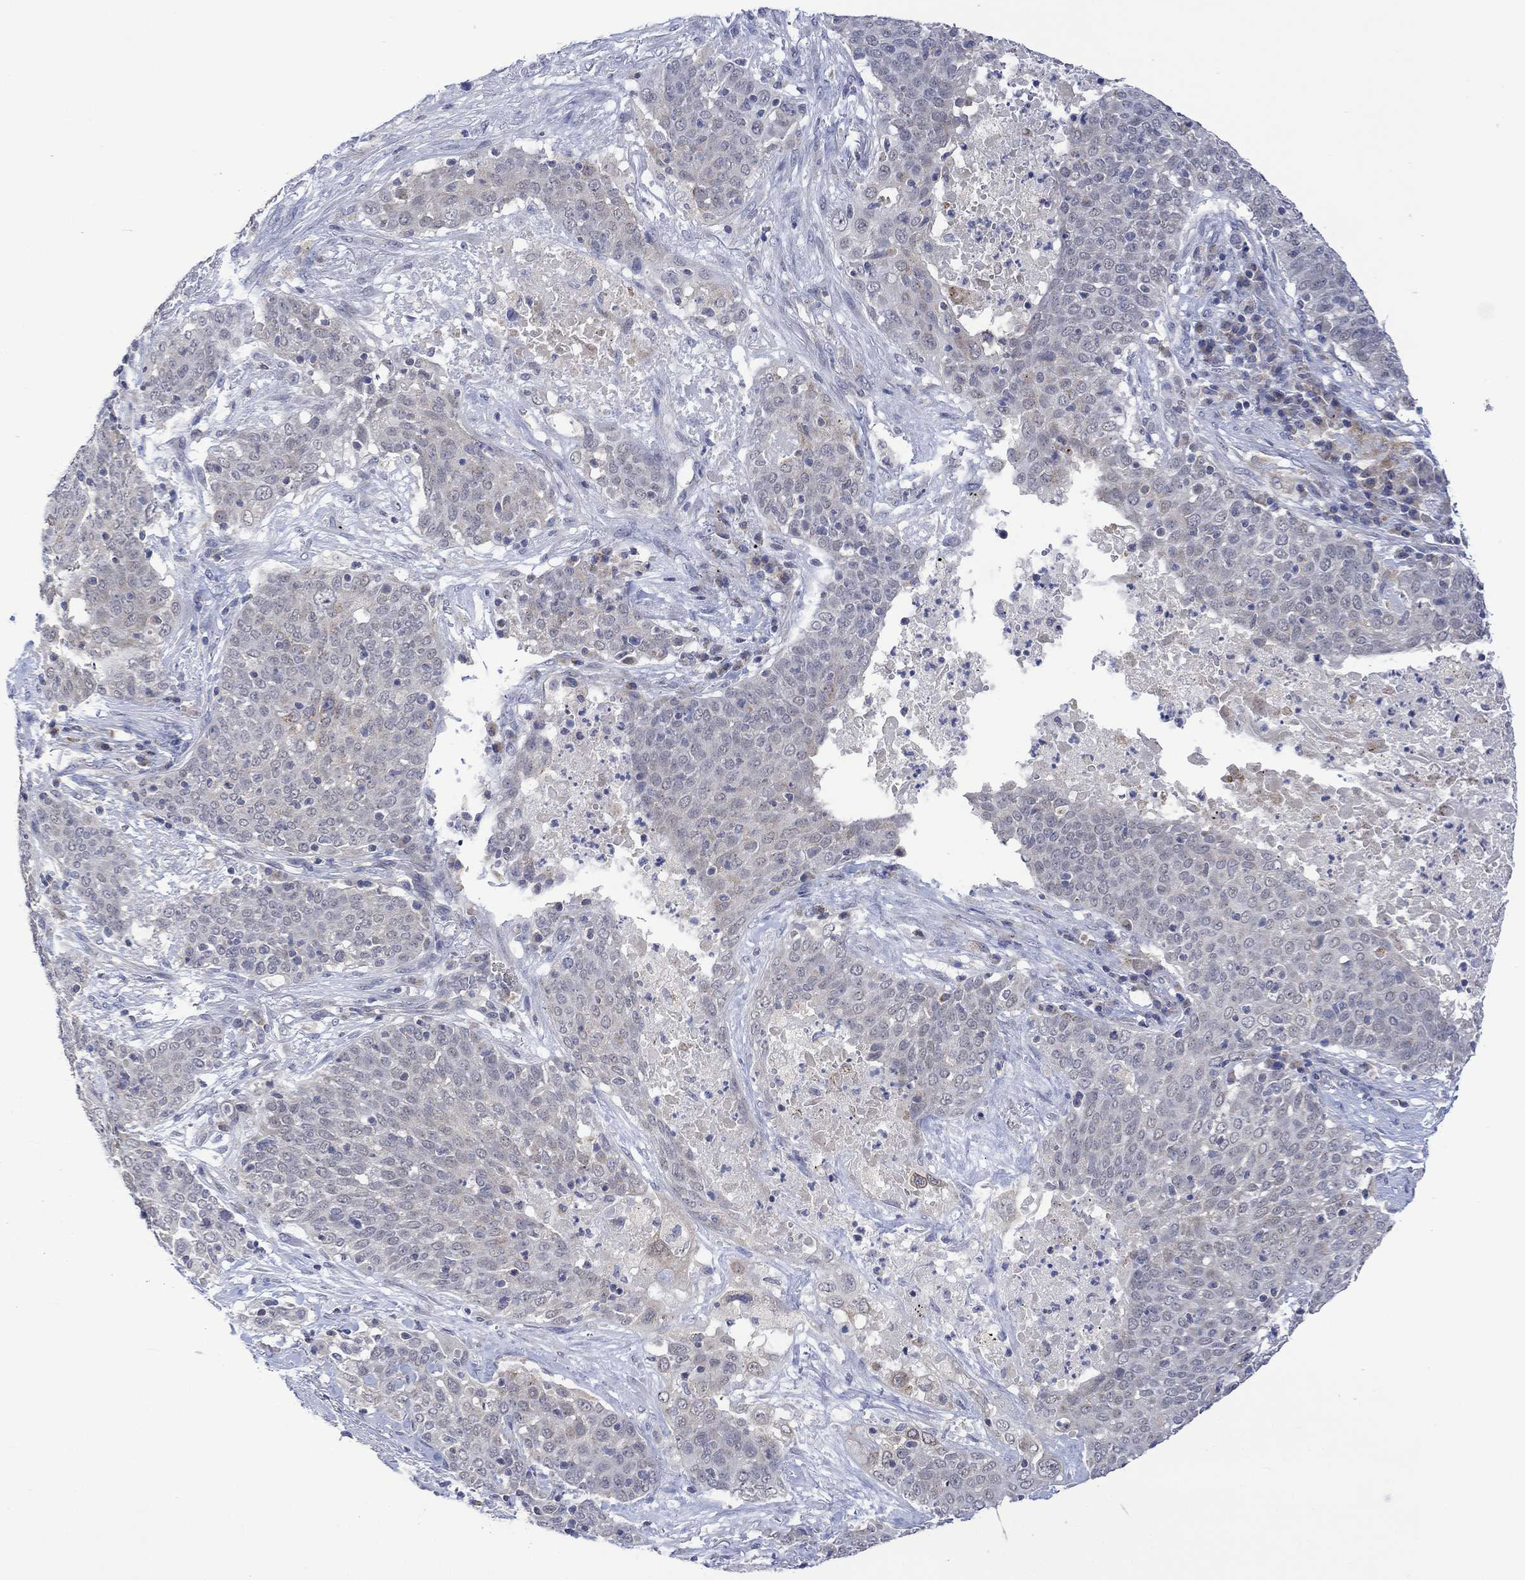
{"staining": {"intensity": "negative", "quantity": "none", "location": "none"}, "tissue": "lung cancer", "cell_type": "Tumor cells", "image_type": "cancer", "snomed": [{"axis": "morphology", "description": "Squamous cell carcinoma, NOS"}, {"axis": "topography", "description": "Lung"}], "caption": "Immunohistochemical staining of human lung cancer (squamous cell carcinoma) exhibits no significant staining in tumor cells. (DAB (3,3'-diaminobenzidine) immunohistochemistry (IHC) visualized using brightfield microscopy, high magnification).", "gene": "SLC48A1", "patient": {"sex": "male", "age": 82}}